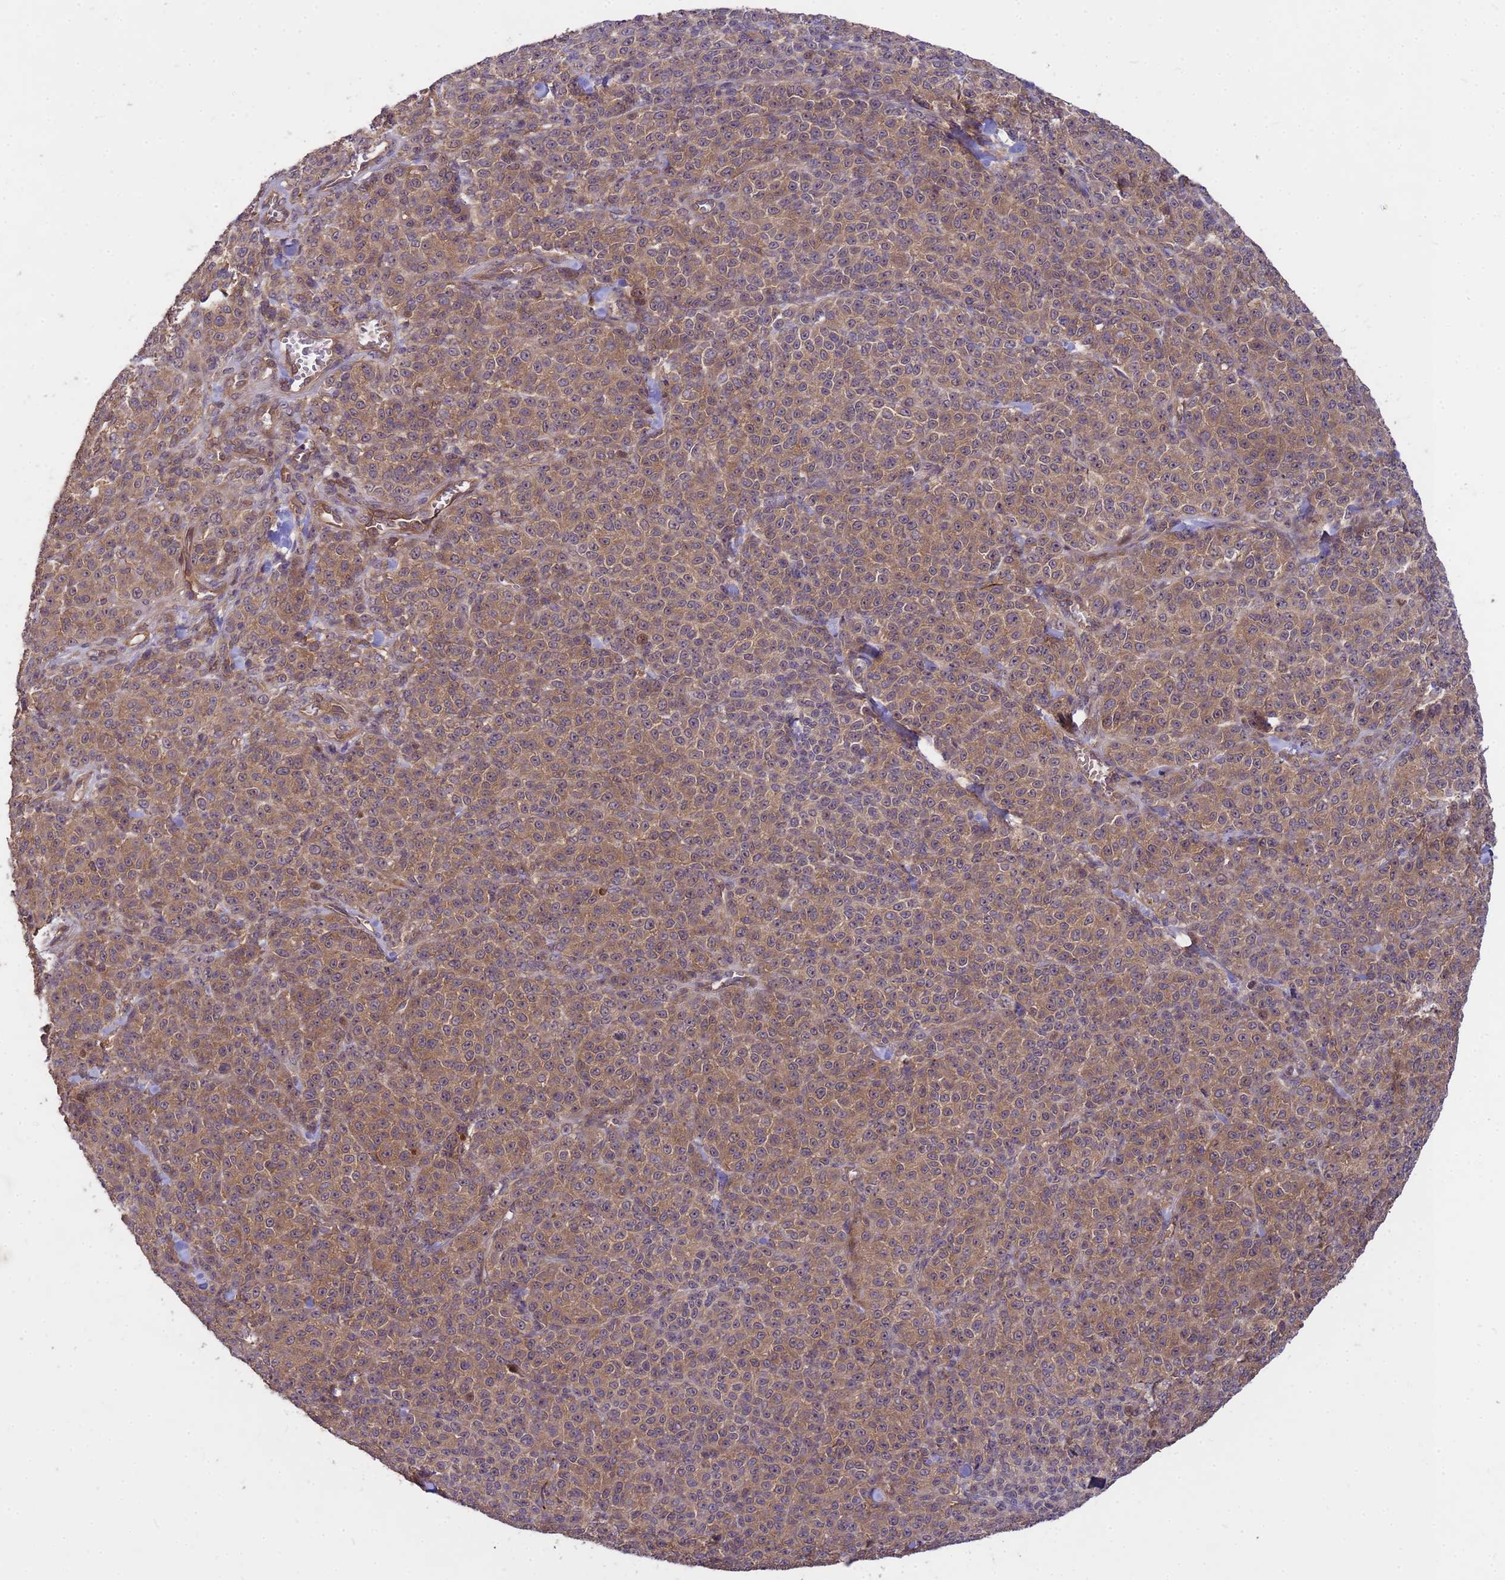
{"staining": {"intensity": "moderate", "quantity": ">75%", "location": "cytoplasmic/membranous"}, "tissue": "melanoma", "cell_type": "Tumor cells", "image_type": "cancer", "snomed": [{"axis": "morphology", "description": "Normal tissue, NOS"}, {"axis": "morphology", "description": "Malignant melanoma, NOS"}, {"axis": "topography", "description": "Skin"}], "caption": "Human malignant melanoma stained with a protein marker displays moderate staining in tumor cells.", "gene": "PPP2CB", "patient": {"sex": "female", "age": 34}}